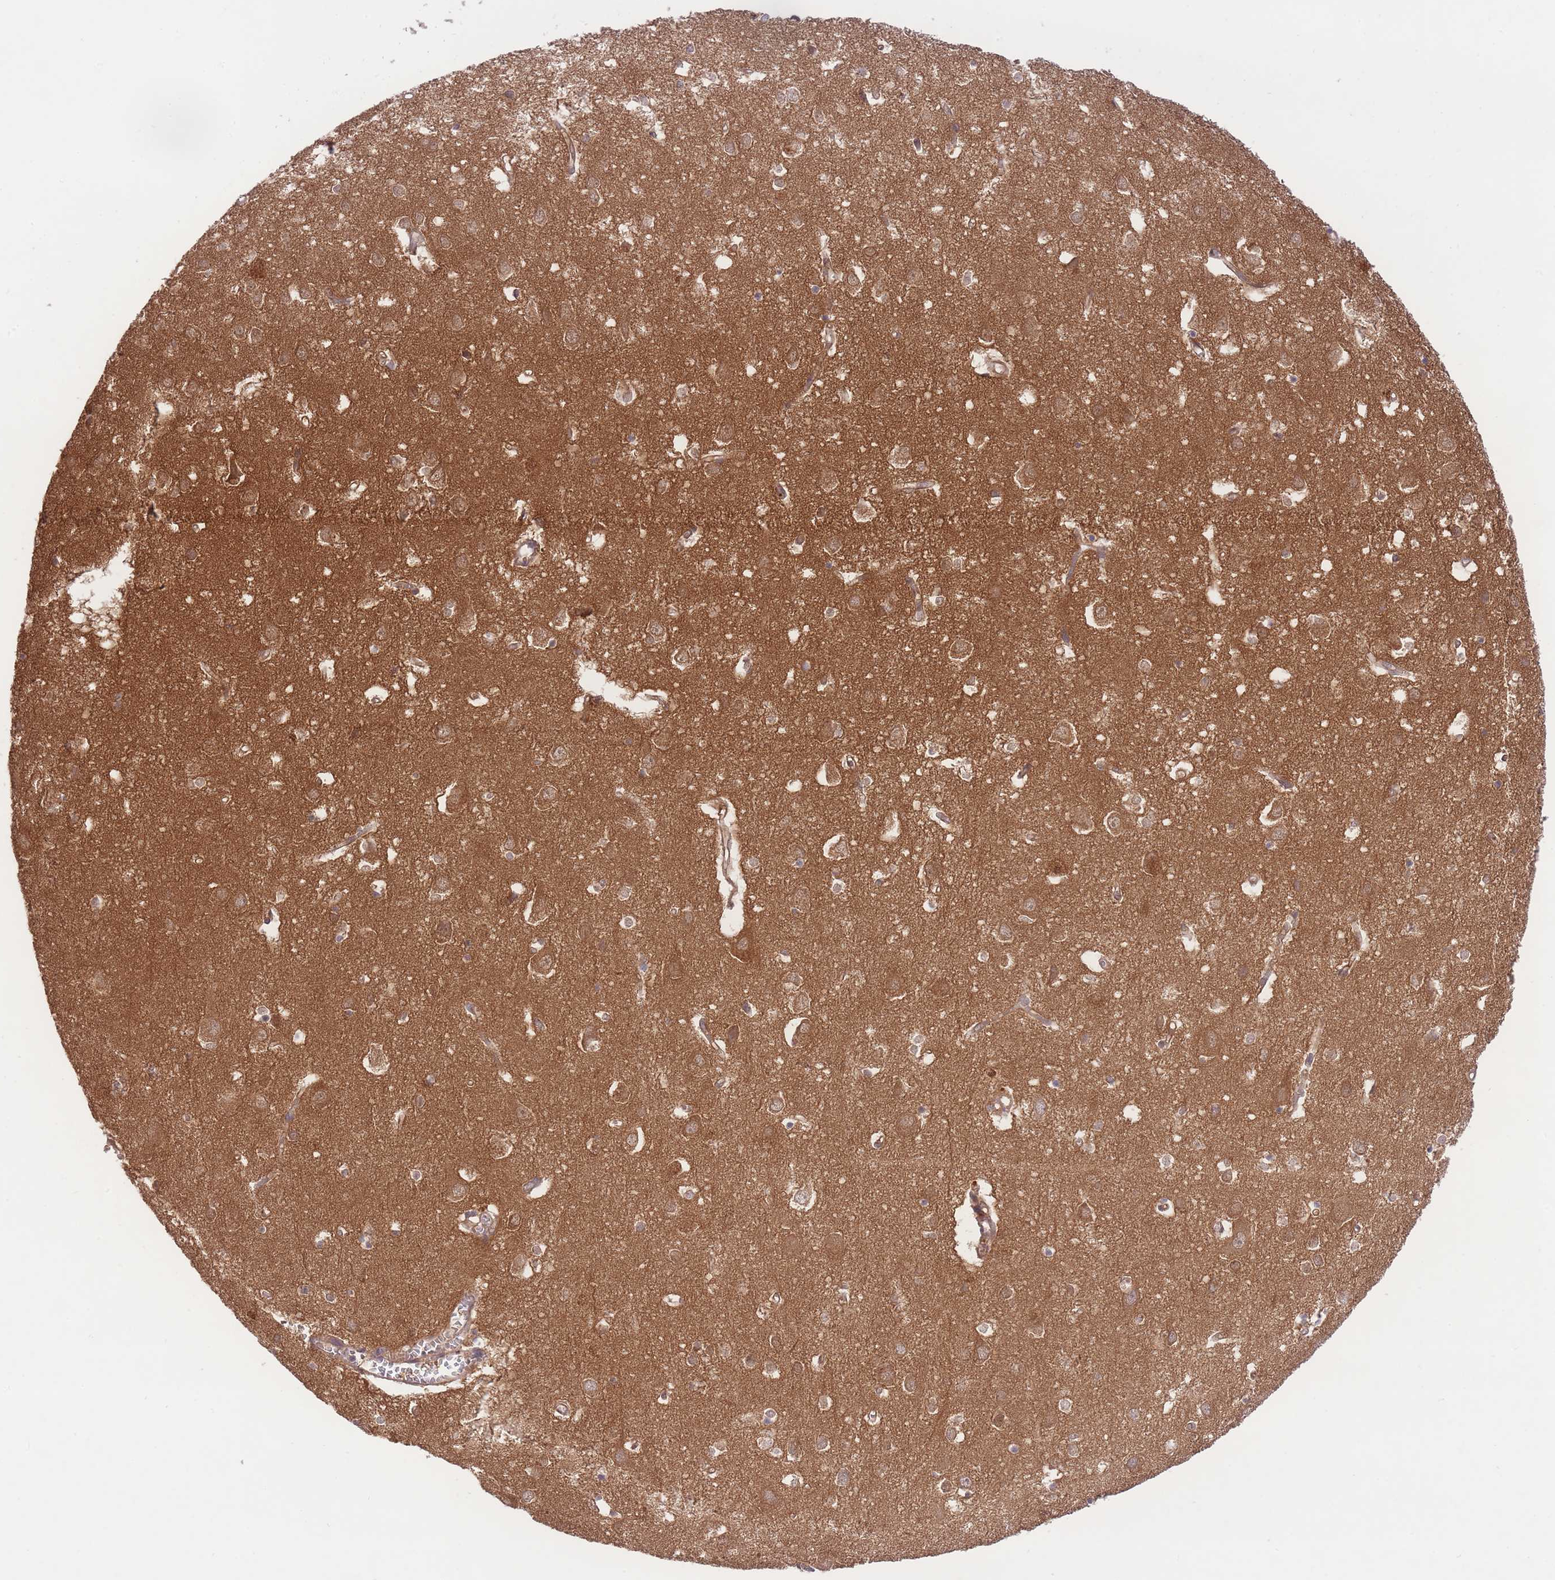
{"staining": {"intensity": "moderate", "quantity": ">75%", "location": "cytoplasmic/membranous"}, "tissue": "cerebral cortex", "cell_type": "Endothelial cells", "image_type": "normal", "snomed": [{"axis": "morphology", "description": "Normal tissue, NOS"}, {"axis": "topography", "description": "Cerebral cortex"}], "caption": "A medium amount of moderate cytoplasmic/membranous positivity is present in about >75% of endothelial cells in benign cerebral cortex. (DAB (3,3'-diaminobenzidine) = brown stain, brightfield microscopy at high magnification).", "gene": "PREP", "patient": {"sex": "male", "age": 70}}